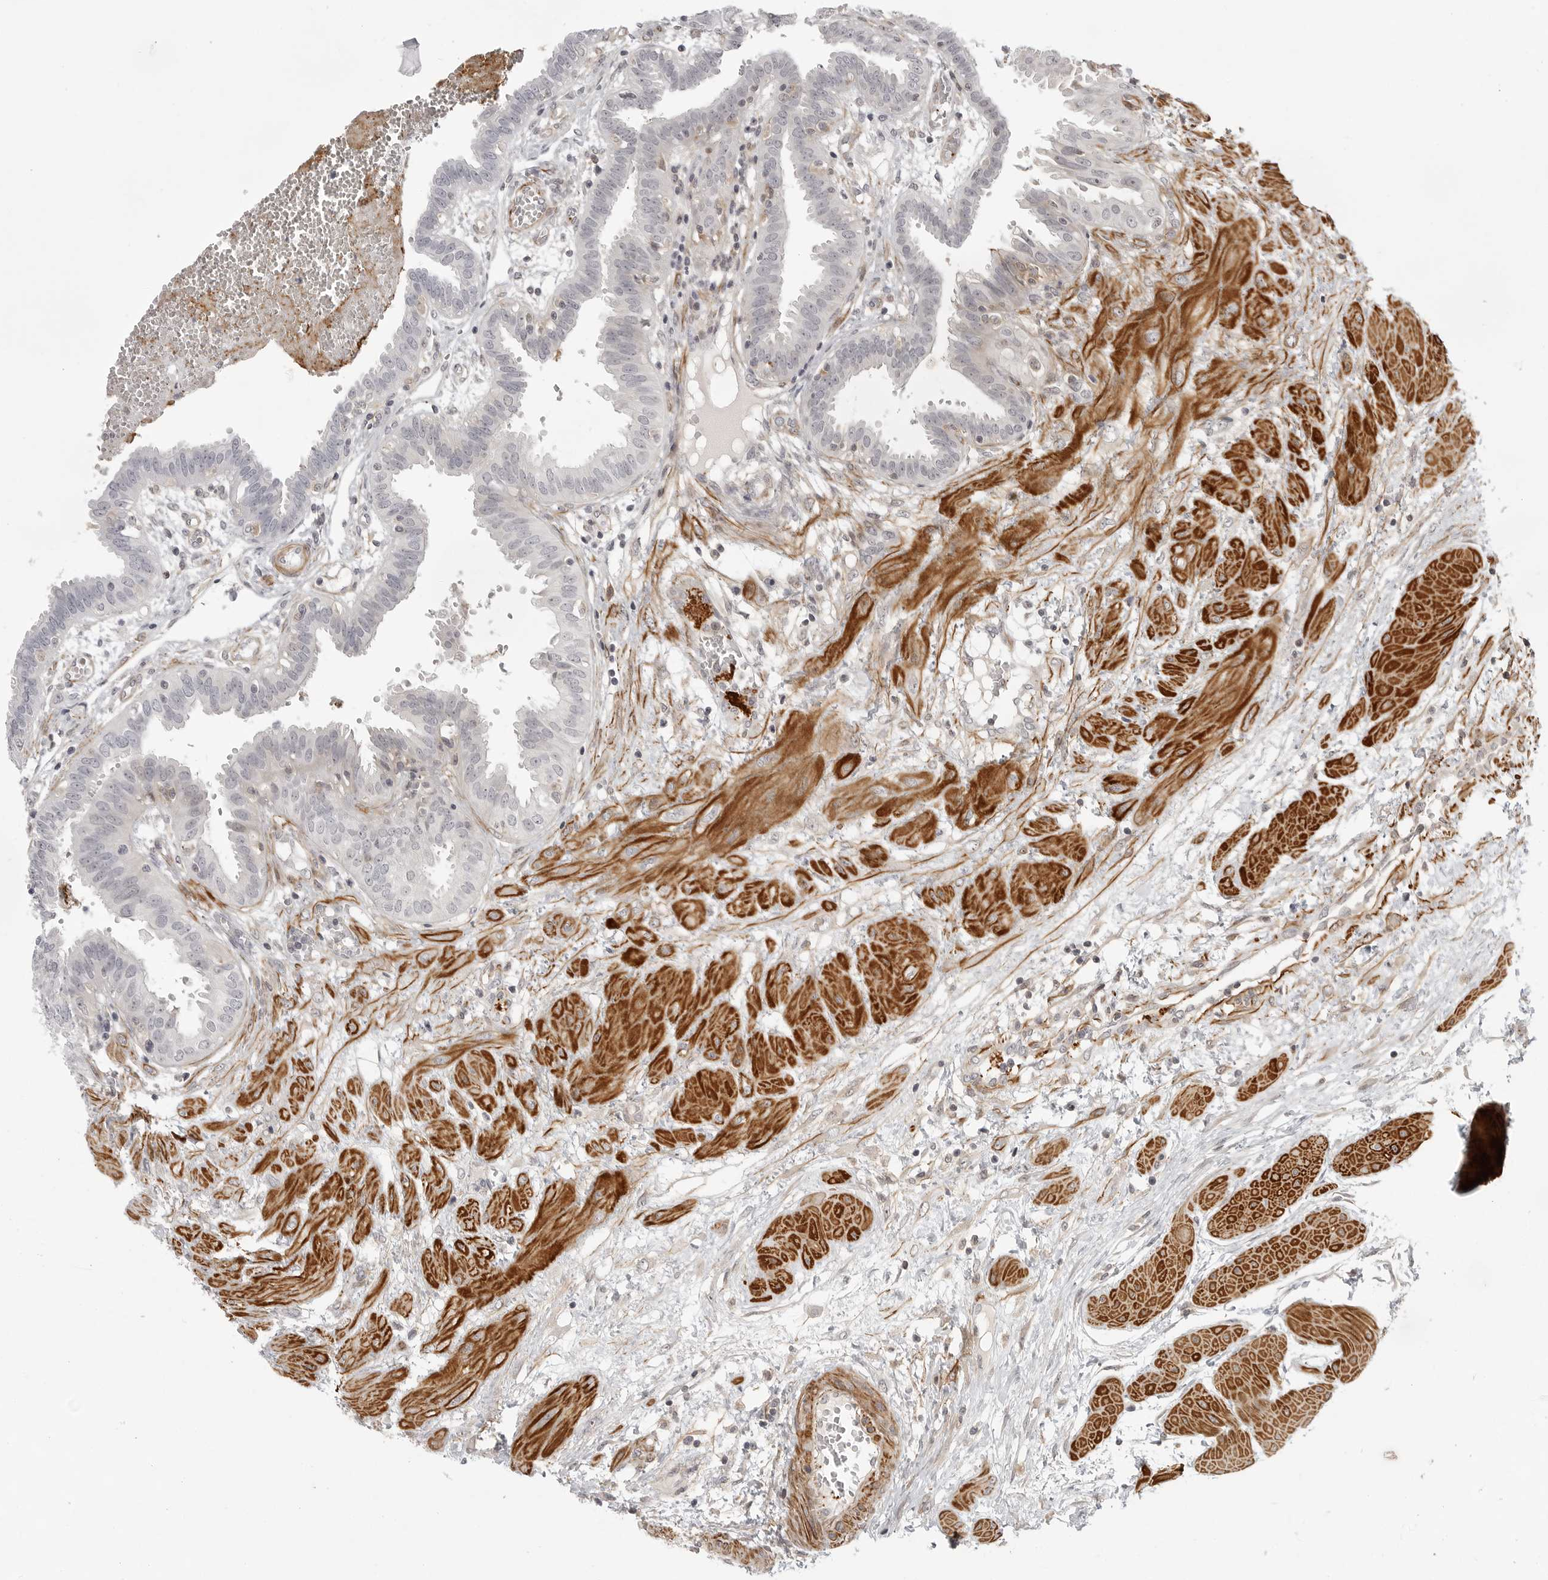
{"staining": {"intensity": "negative", "quantity": "none", "location": "none"}, "tissue": "fallopian tube", "cell_type": "Glandular cells", "image_type": "normal", "snomed": [{"axis": "morphology", "description": "Normal tissue, NOS"}, {"axis": "topography", "description": "Fallopian tube"}, {"axis": "topography", "description": "Placenta"}], "caption": "The micrograph reveals no staining of glandular cells in normal fallopian tube.", "gene": "TUT4", "patient": {"sex": "female", "age": 32}}